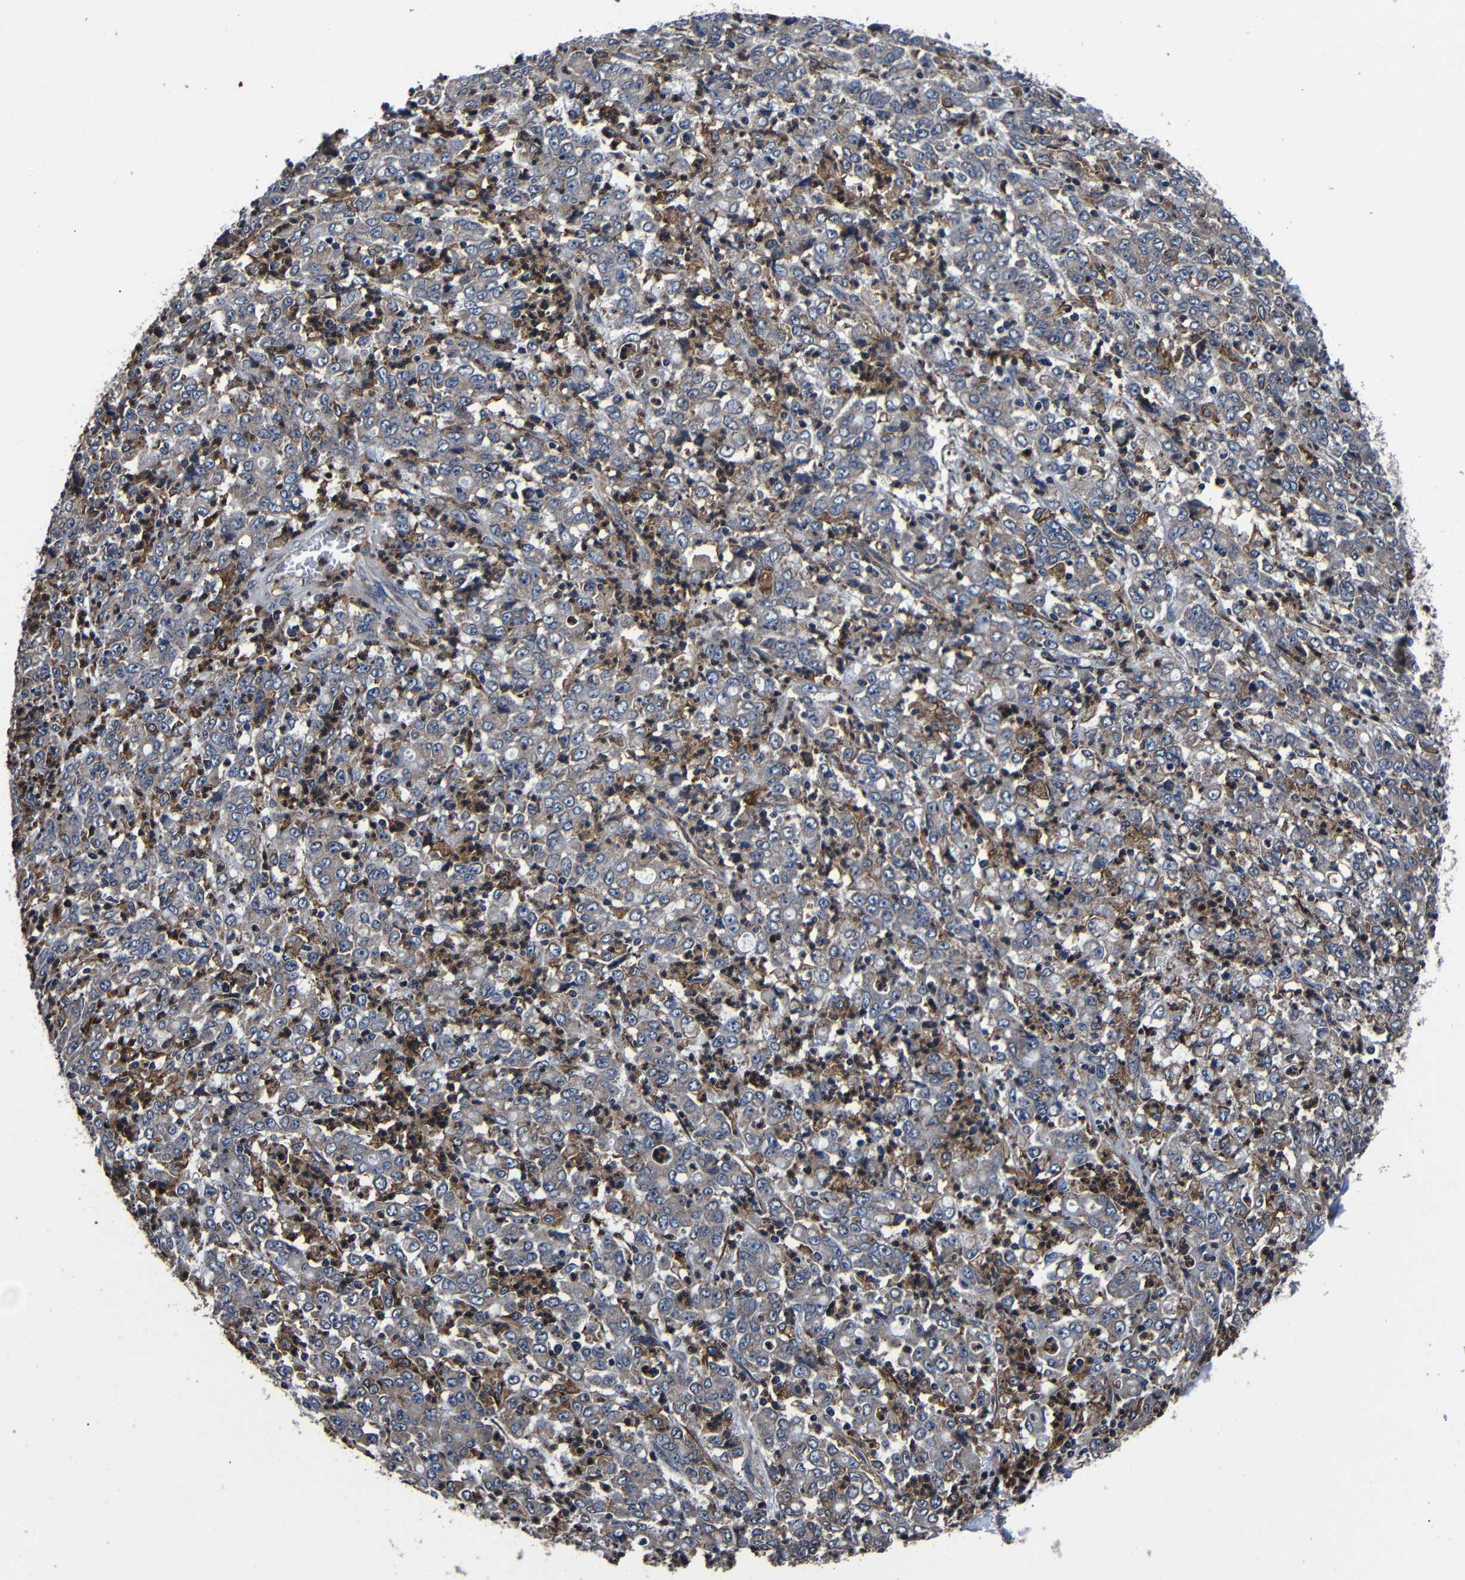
{"staining": {"intensity": "weak", "quantity": ">75%", "location": "cytoplasmic/membranous"}, "tissue": "stomach cancer", "cell_type": "Tumor cells", "image_type": "cancer", "snomed": [{"axis": "morphology", "description": "Adenocarcinoma, NOS"}, {"axis": "topography", "description": "Stomach, lower"}], "caption": "An image of human stomach cancer stained for a protein reveals weak cytoplasmic/membranous brown staining in tumor cells.", "gene": "SCN9A", "patient": {"sex": "female", "age": 71}}